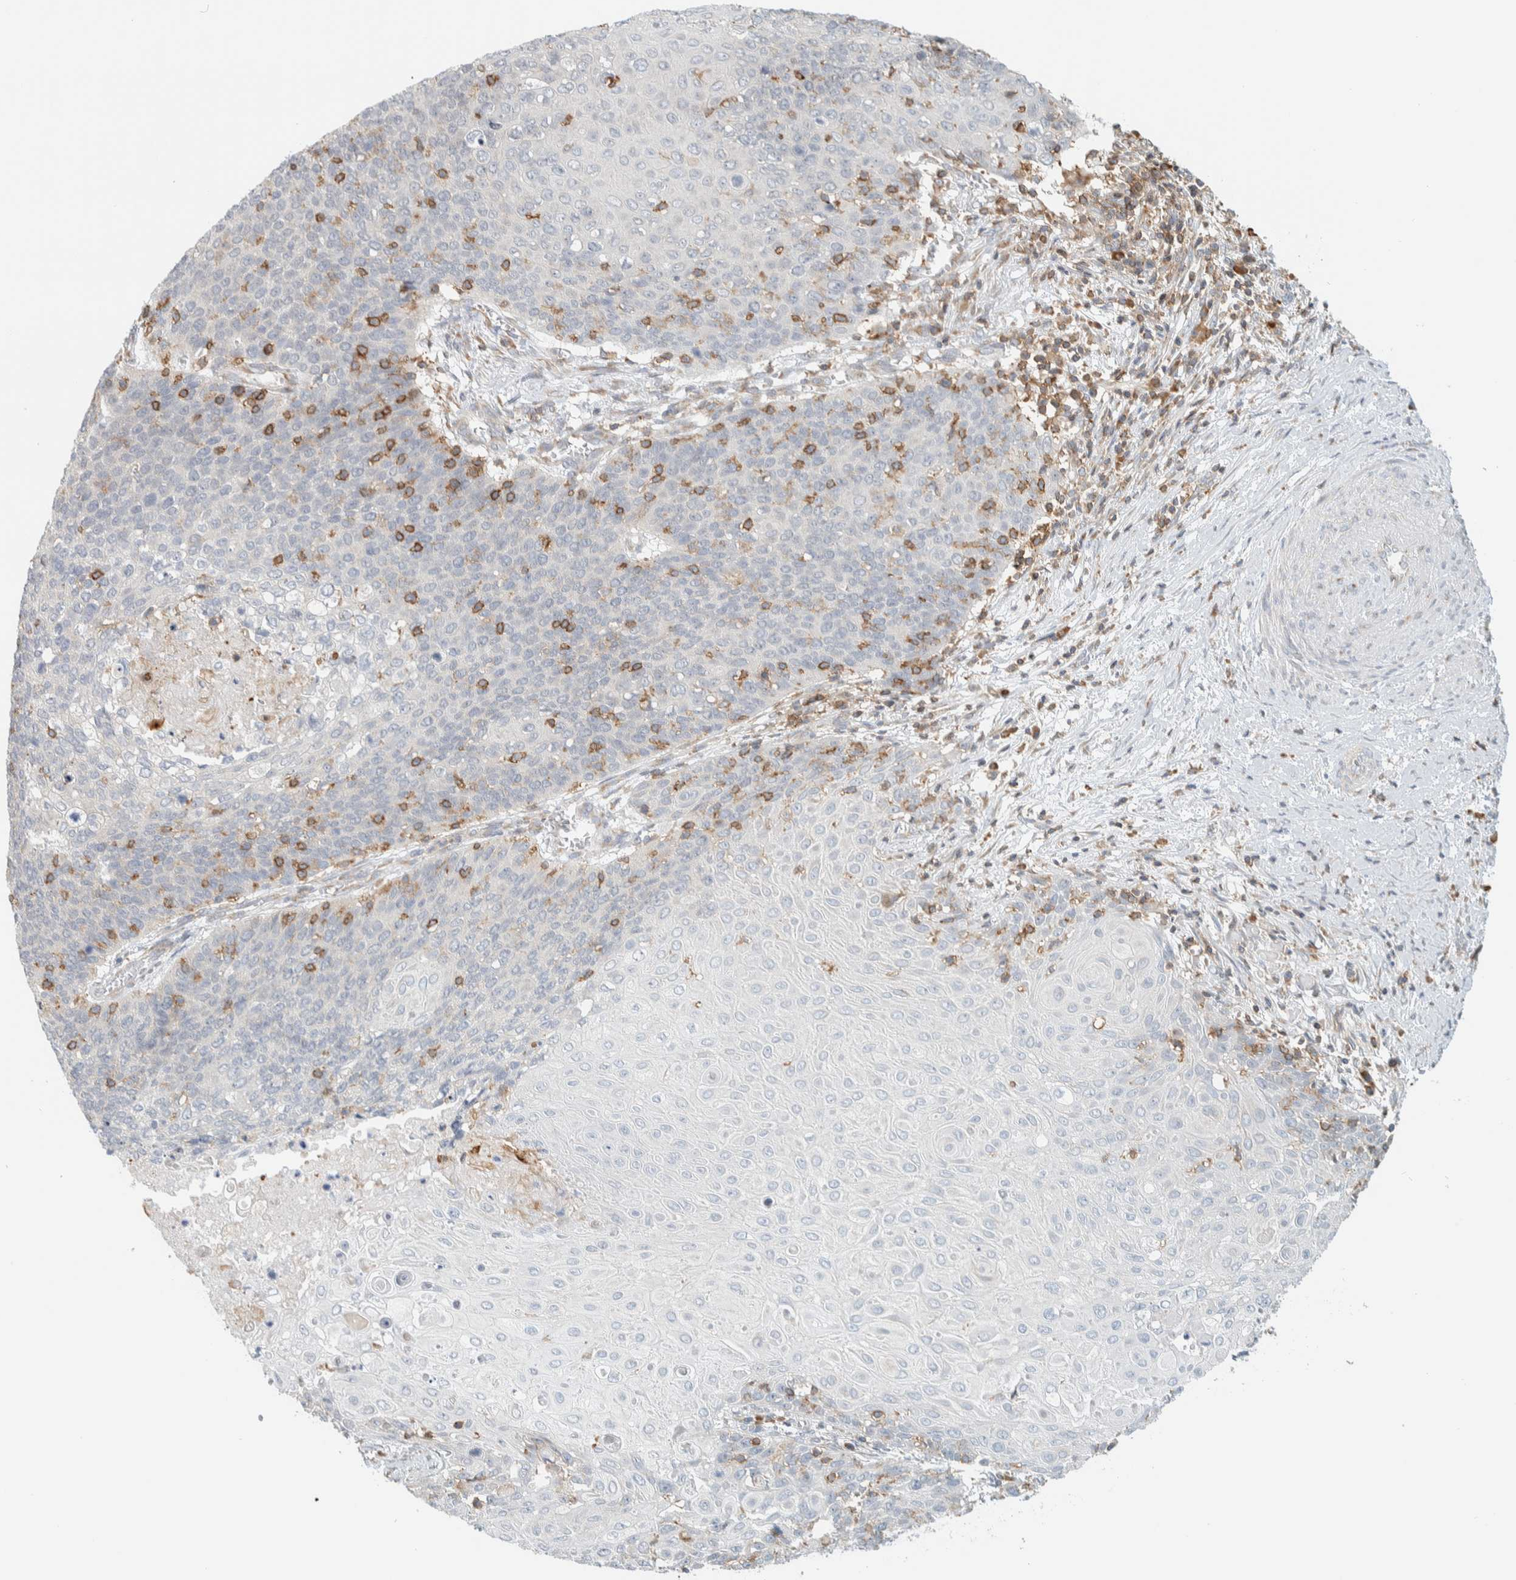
{"staining": {"intensity": "negative", "quantity": "none", "location": "none"}, "tissue": "cervical cancer", "cell_type": "Tumor cells", "image_type": "cancer", "snomed": [{"axis": "morphology", "description": "Squamous cell carcinoma, NOS"}, {"axis": "topography", "description": "Cervix"}], "caption": "IHC histopathology image of cervical cancer (squamous cell carcinoma) stained for a protein (brown), which exhibits no positivity in tumor cells.", "gene": "CCDC57", "patient": {"sex": "female", "age": 39}}